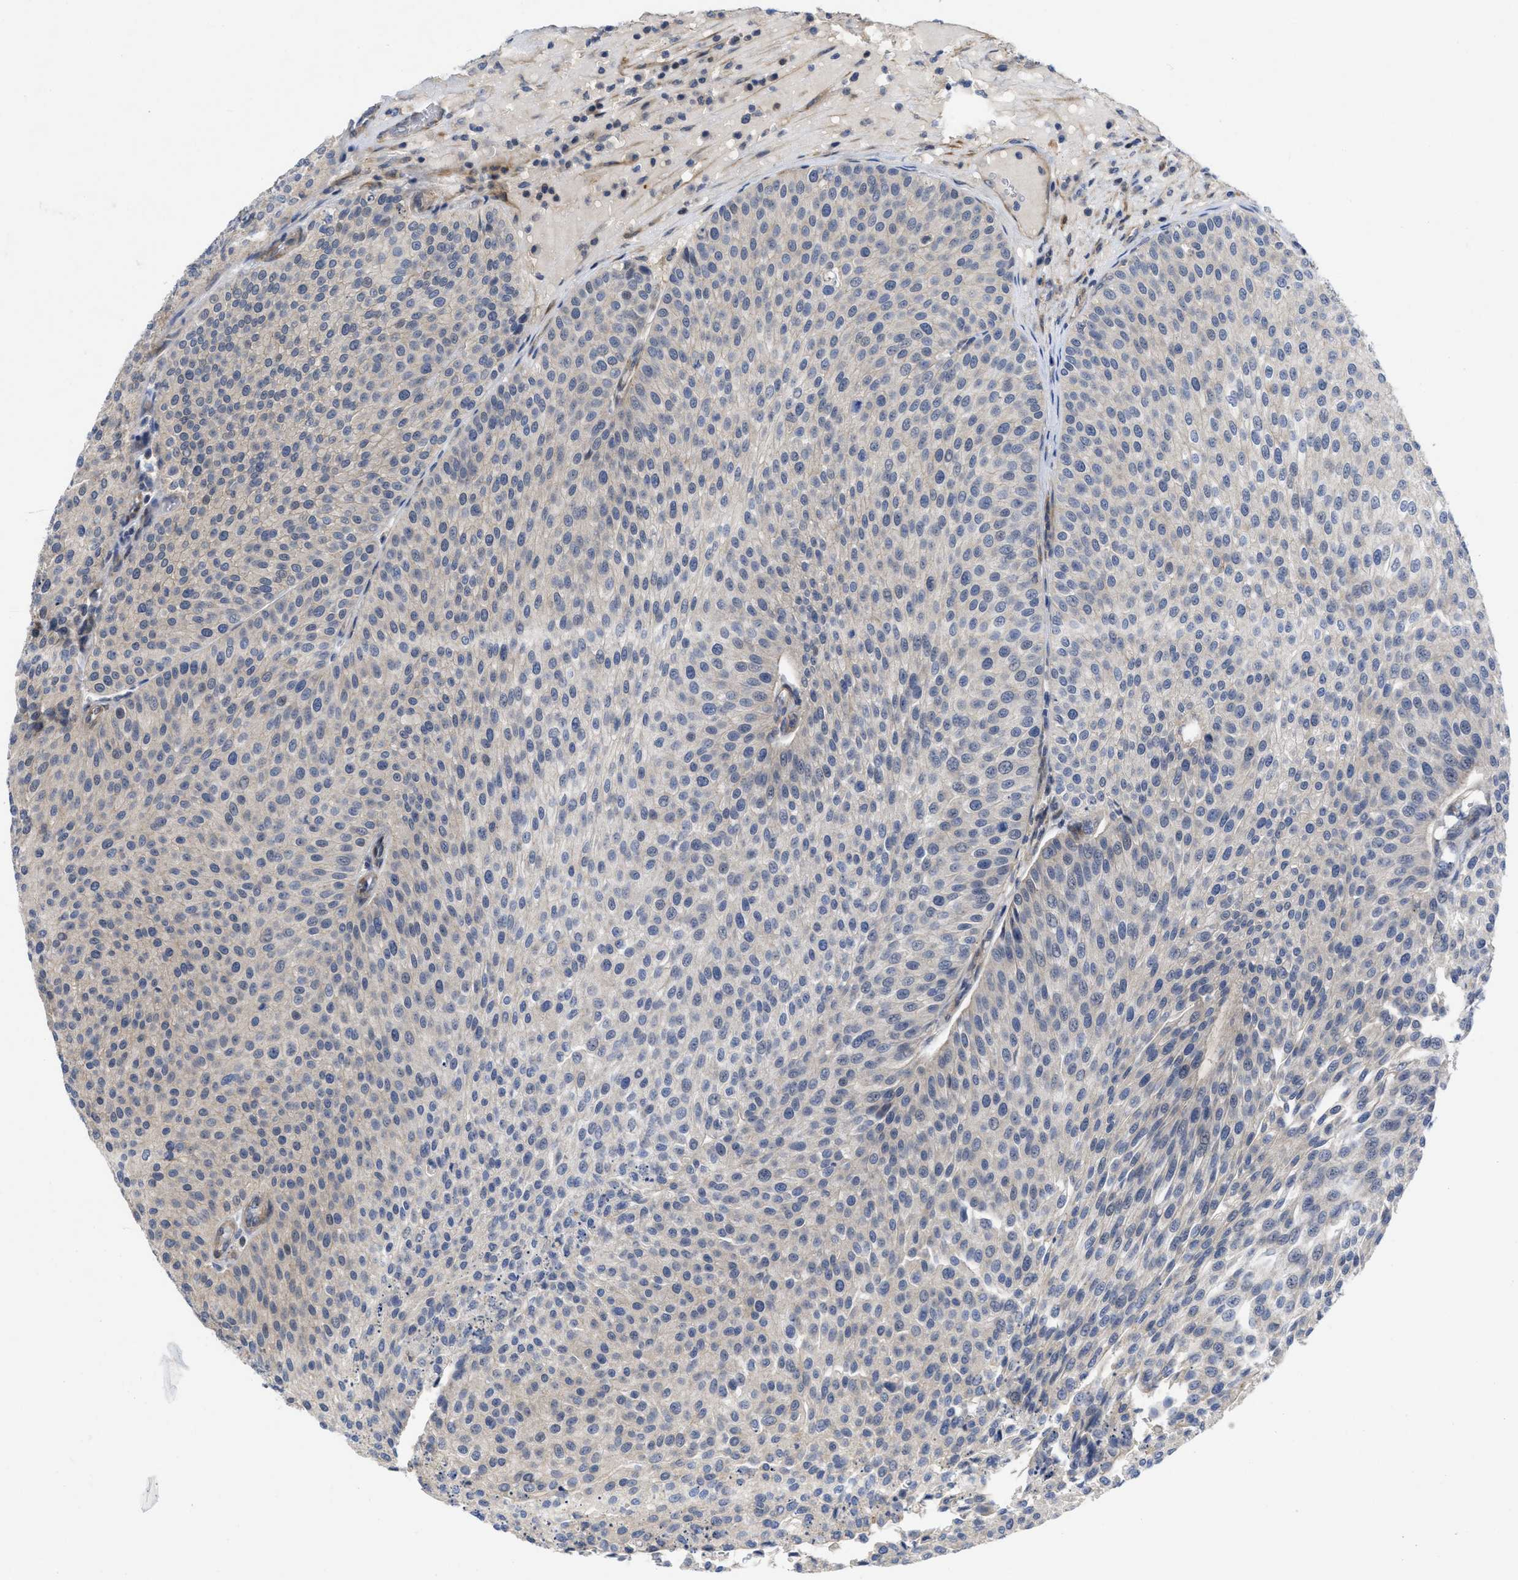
{"staining": {"intensity": "weak", "quantity": "25%-75%", "location": "cytoplasmic/membranous"}, "tissue": "urothelial cancer", "cell_type": "Tumor cells", "image_type": "cancer", "snomed": [{"axis": "morphology", "description": "Urothelial carcinoma, Low grade"}, {"axis": "topography", "description": "Smooth muscle"}, {"axis": "topography", "description": "Urinary bladder"}], "caption": "This is a micrograph of immunohistochemistry staining of urothelial cancer, which shows weak staining in the cytoplasmic/membranous of tumor cells.", "gene": "ARHGEF26", "patient": {"sex": "male", "age": 60}}